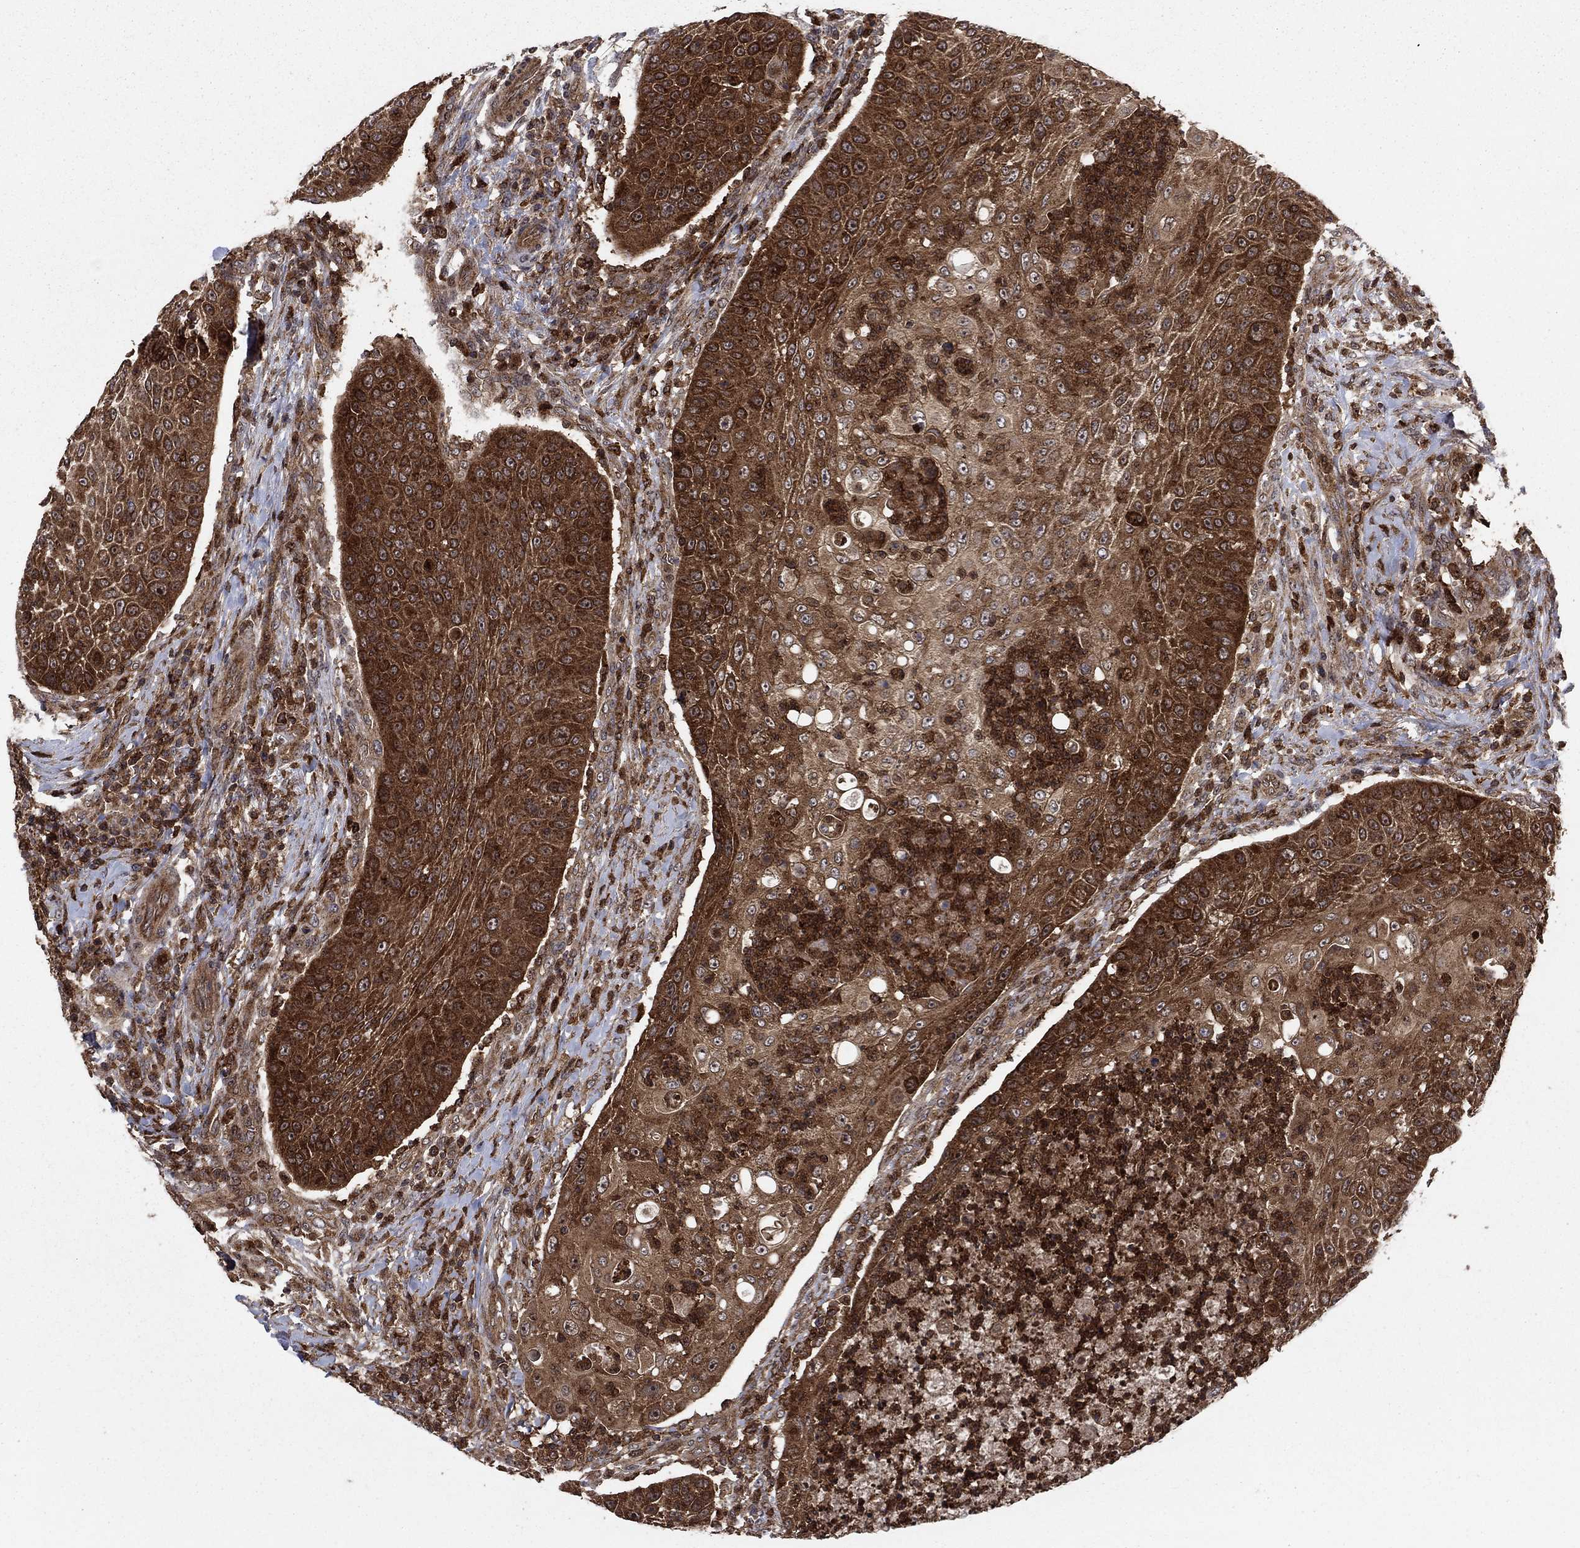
{"staining": {"intensity": "strong", "quantity": ">75%", "location": "cytoplasmic/membranous"}, "tissue": "head and neck cancer", "cell_type": "Tumor cells", "image_type": "cancer", "snomed": [{"axis": "morphology", "description": "Squamous cell carcinoma, NOS"}, {"axis": "topography", "description": "Head-Neck"}], "caption": "Head and neck squamous cell carcinoma stained for a protein shows strong cytoplasmic/membranous positivity in tumor cells. (DAB (3,3'-diaminobenzidine) IHC, brown staining for protein, blue staining for nuclei).", "gene": "IFI35", "patient": {"sex": "male", "age": 69}}